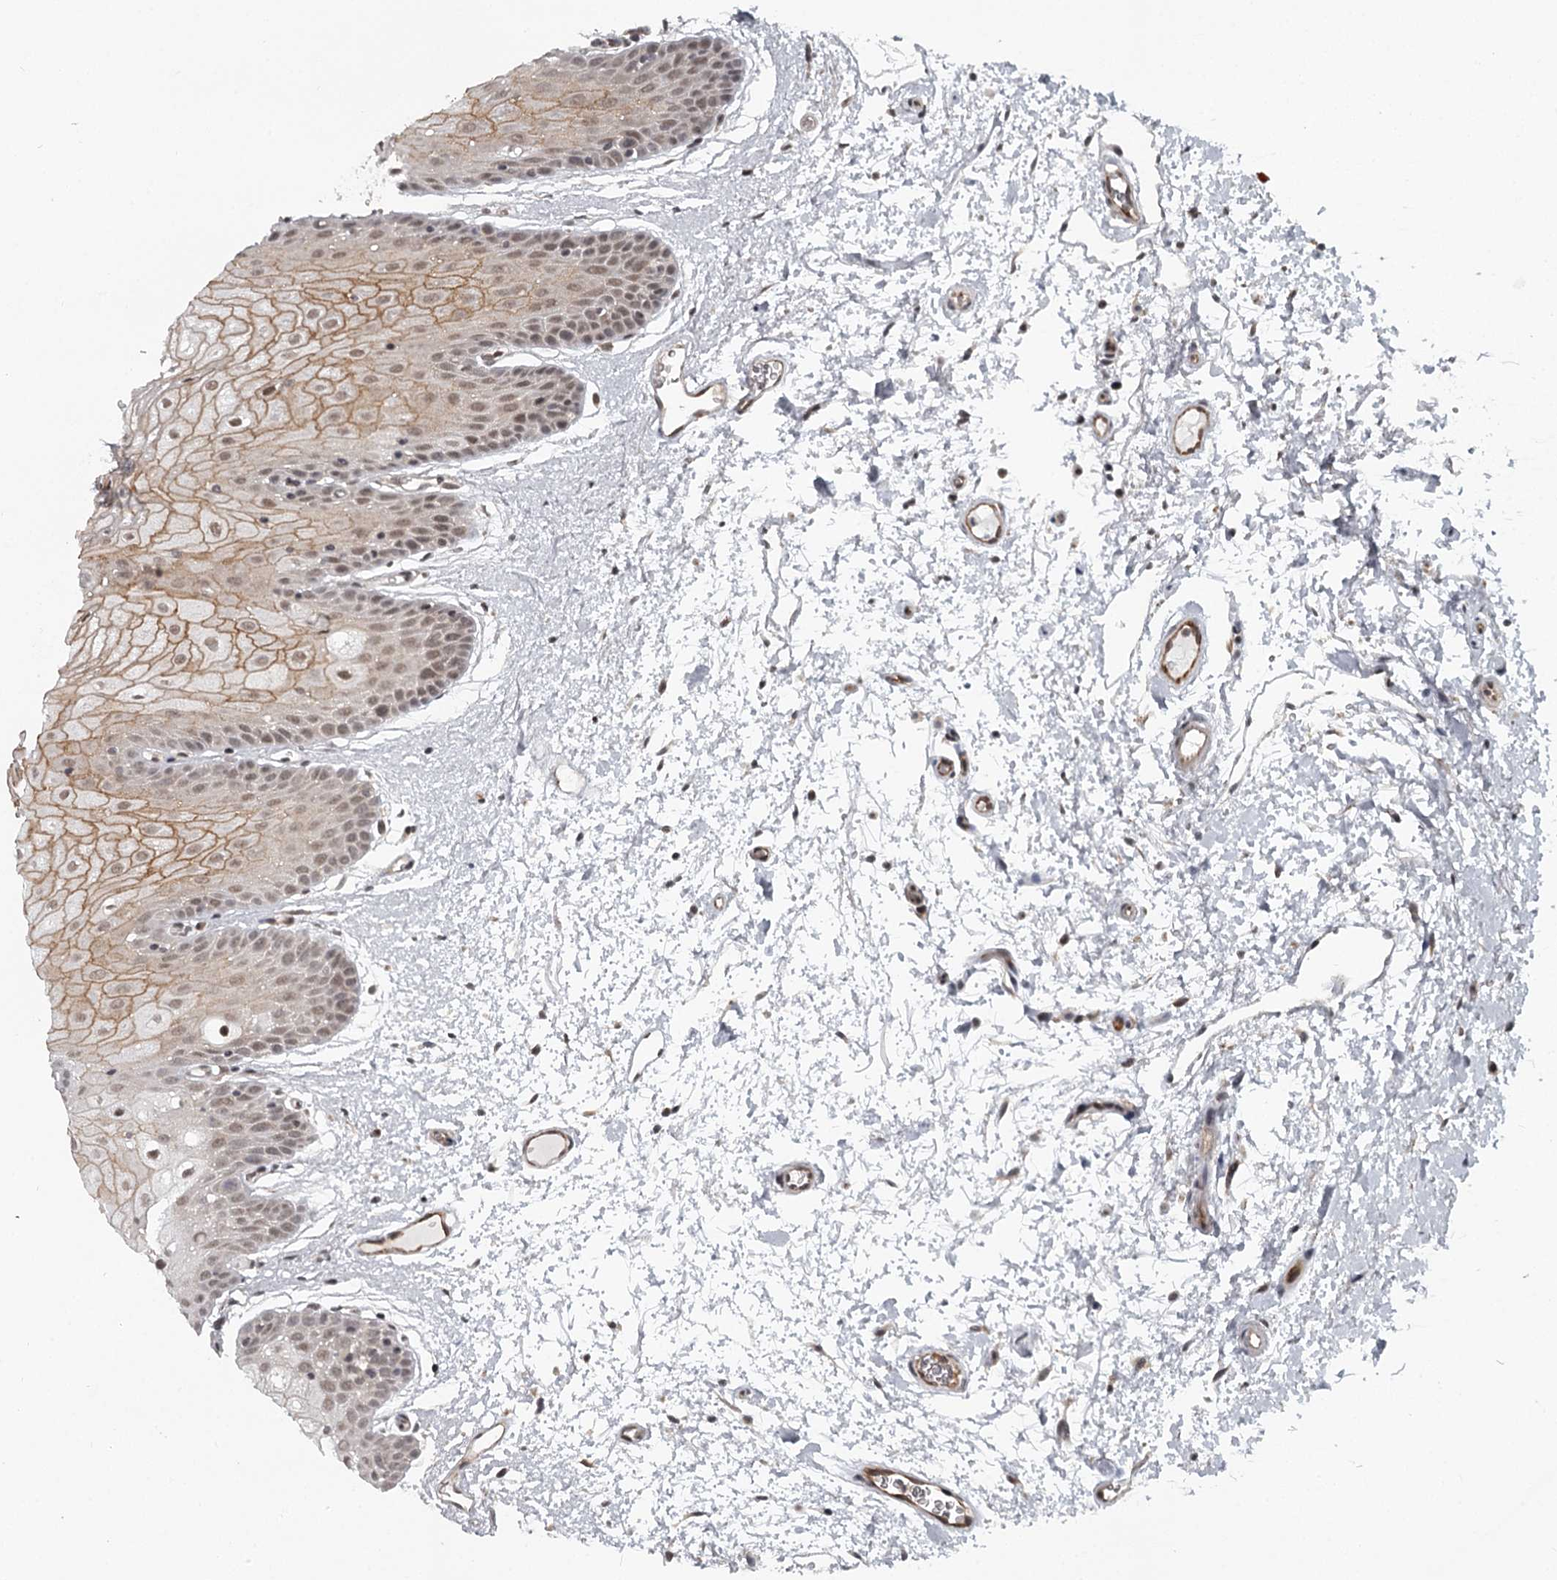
{"staining": {"intensity": "moderate", "quantity": "25%-75%", "location": "cytoplasmic/membranous,nuclear"}, "tissue": "oral mucosa", "cell_type": "Squamous epithelial cells", "image_type": "normal", "snomed": [{"axis": "morphology", "description": "Normal tissue, NOS"}, {"axis": "topography", "description": "Oral tissue"}, {"axis": "topography", "description": "Tounge, NOS"}], "caption": "Immunohistochemistry staining of benign oral mucosa, which reveals medium levels of moderate cytoplasmic/membranous,nuclear positivity in about 25%-75% of squamous epithelial cells indicating moderate cytoplasmic/membranous,nuclear protein staining. The staining was performed using DAB (3,3'-diaminobenzidine) (brown) for protein detection and nuclei were counterstained in hematoxylin (blue).", "gene": "FAM13C", "patient": {"sex": "female", "age": 73}}